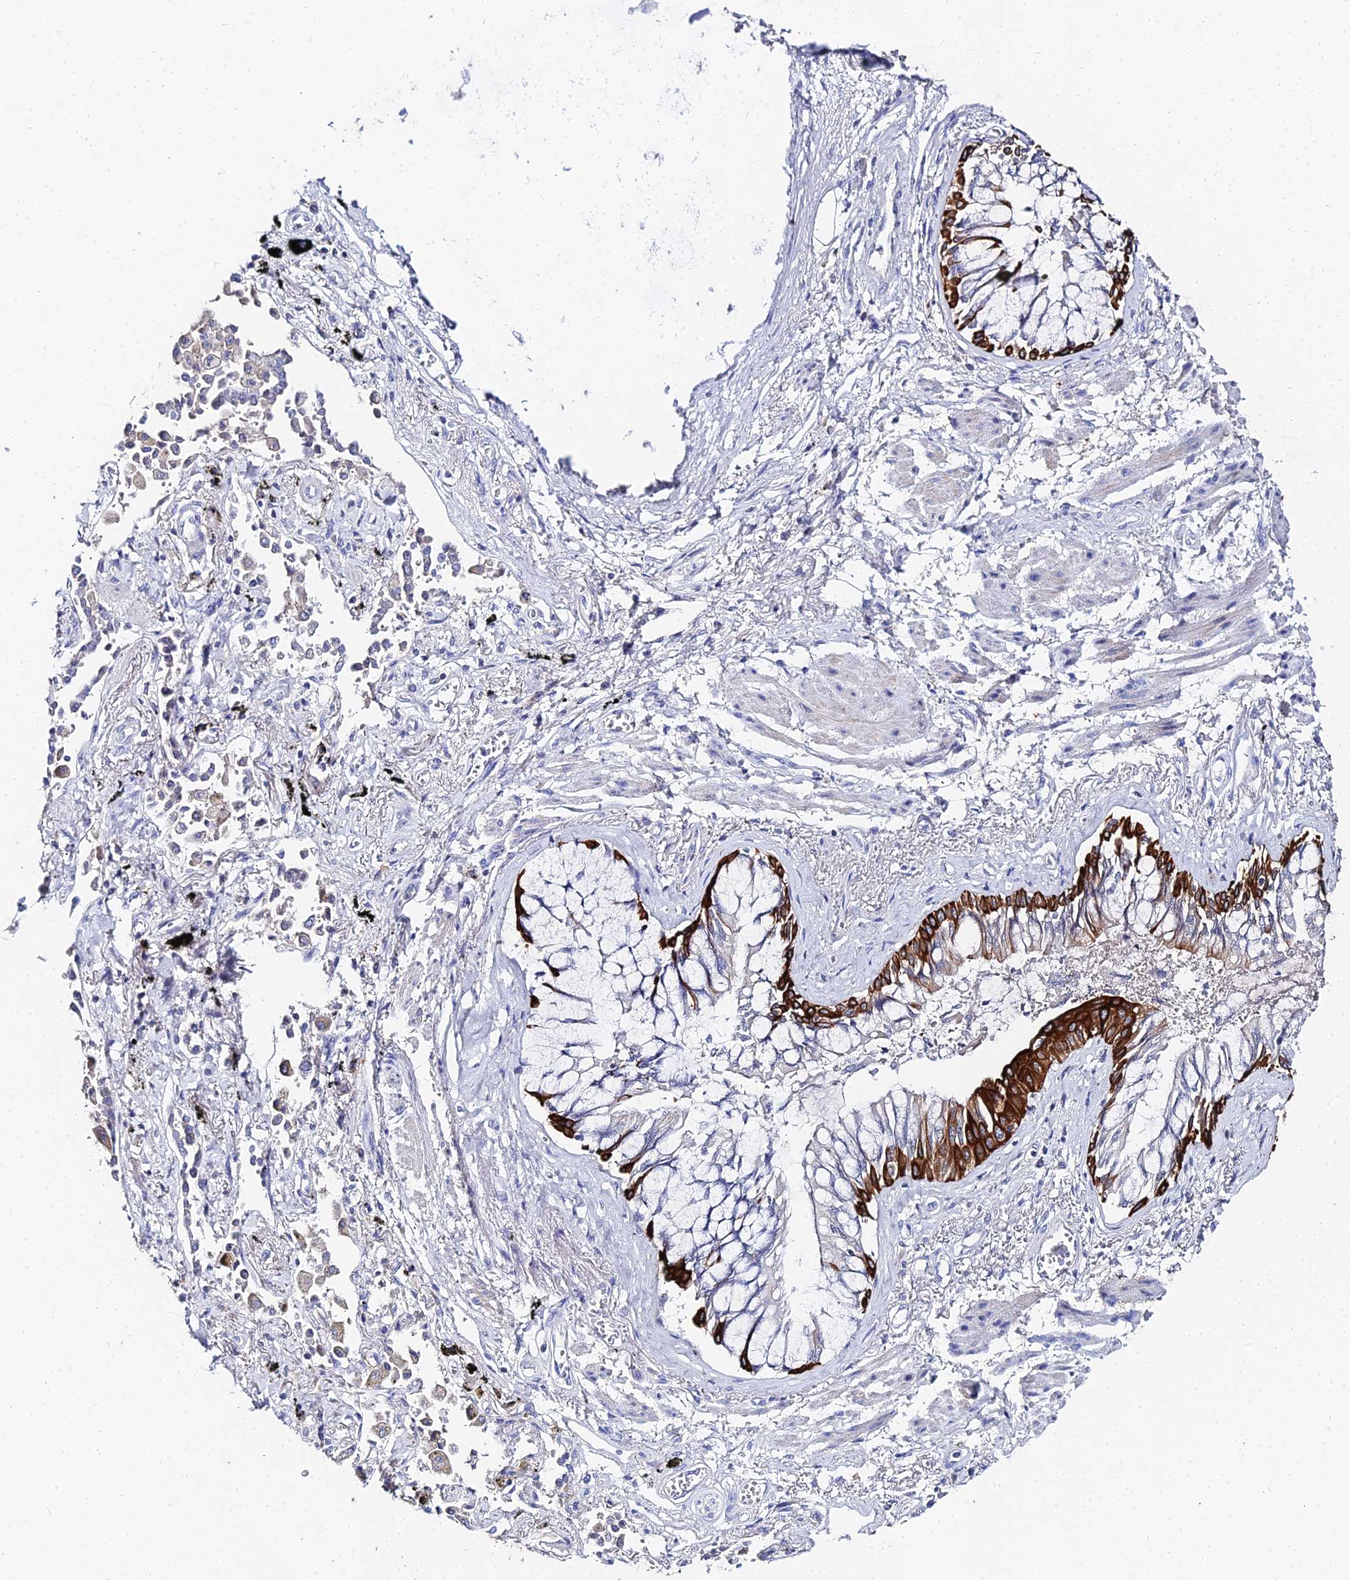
{"staining": {"intensity": "strong", "quantity": "25%-75%", "location": "cytoplasmic/membranous"}, "tissue": "lung cancer", "cell_type": "Tumor cells", "image_type": "cancer", "snomed": [{"axis": "morphology", "description": "Adenocarcinoma, NOS"}, {"axis": "topography", "description": "Lung"}], "caption": "A histopathology image of human adenocarcinoma (lung) stained for a protein shows strong cytoplasmic/membranous brown staining in tumor cells.", "gene": "KRT17", "patient": {"sex": "male", "age": 67}}